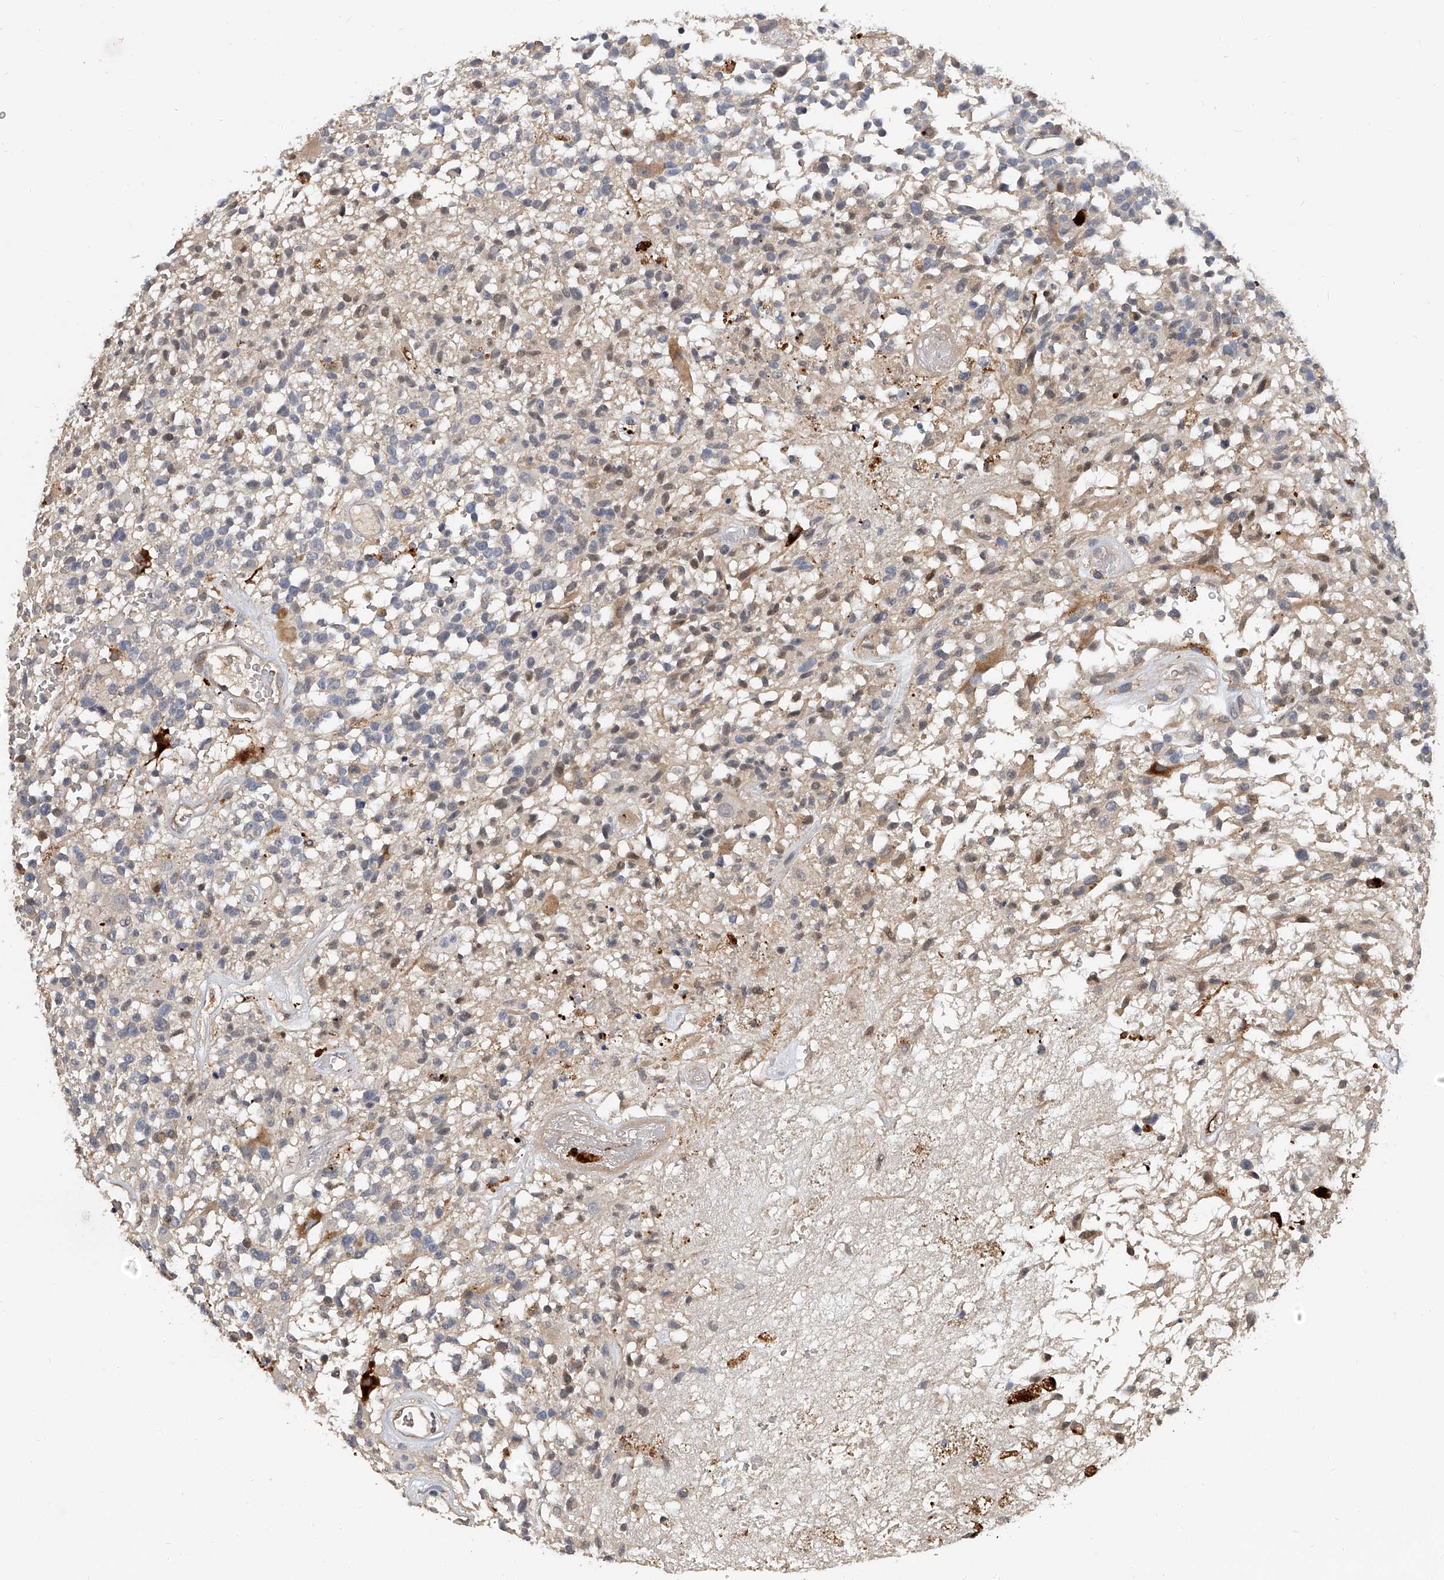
{"staining": {"intensity": "negative", "quantity": "none", "location": "none"}, "tissue": "glioma", "cell_type": "Tumor cells", "image_type": "cancer", "snomed": [{"axis": "morphology", "description": "Glioma, malignant, High grade"}, {"axis": "morphology", "description": "Glioblastoma, NOS"}, {"axis": "topography", "description": "Brain"}], "caption": "Glioblastoma was stained to show a protein in brown. There is no significant positivity in tumor cells.", "gene": "JAG2", "patient": {"sex": "male", "age": 60}}